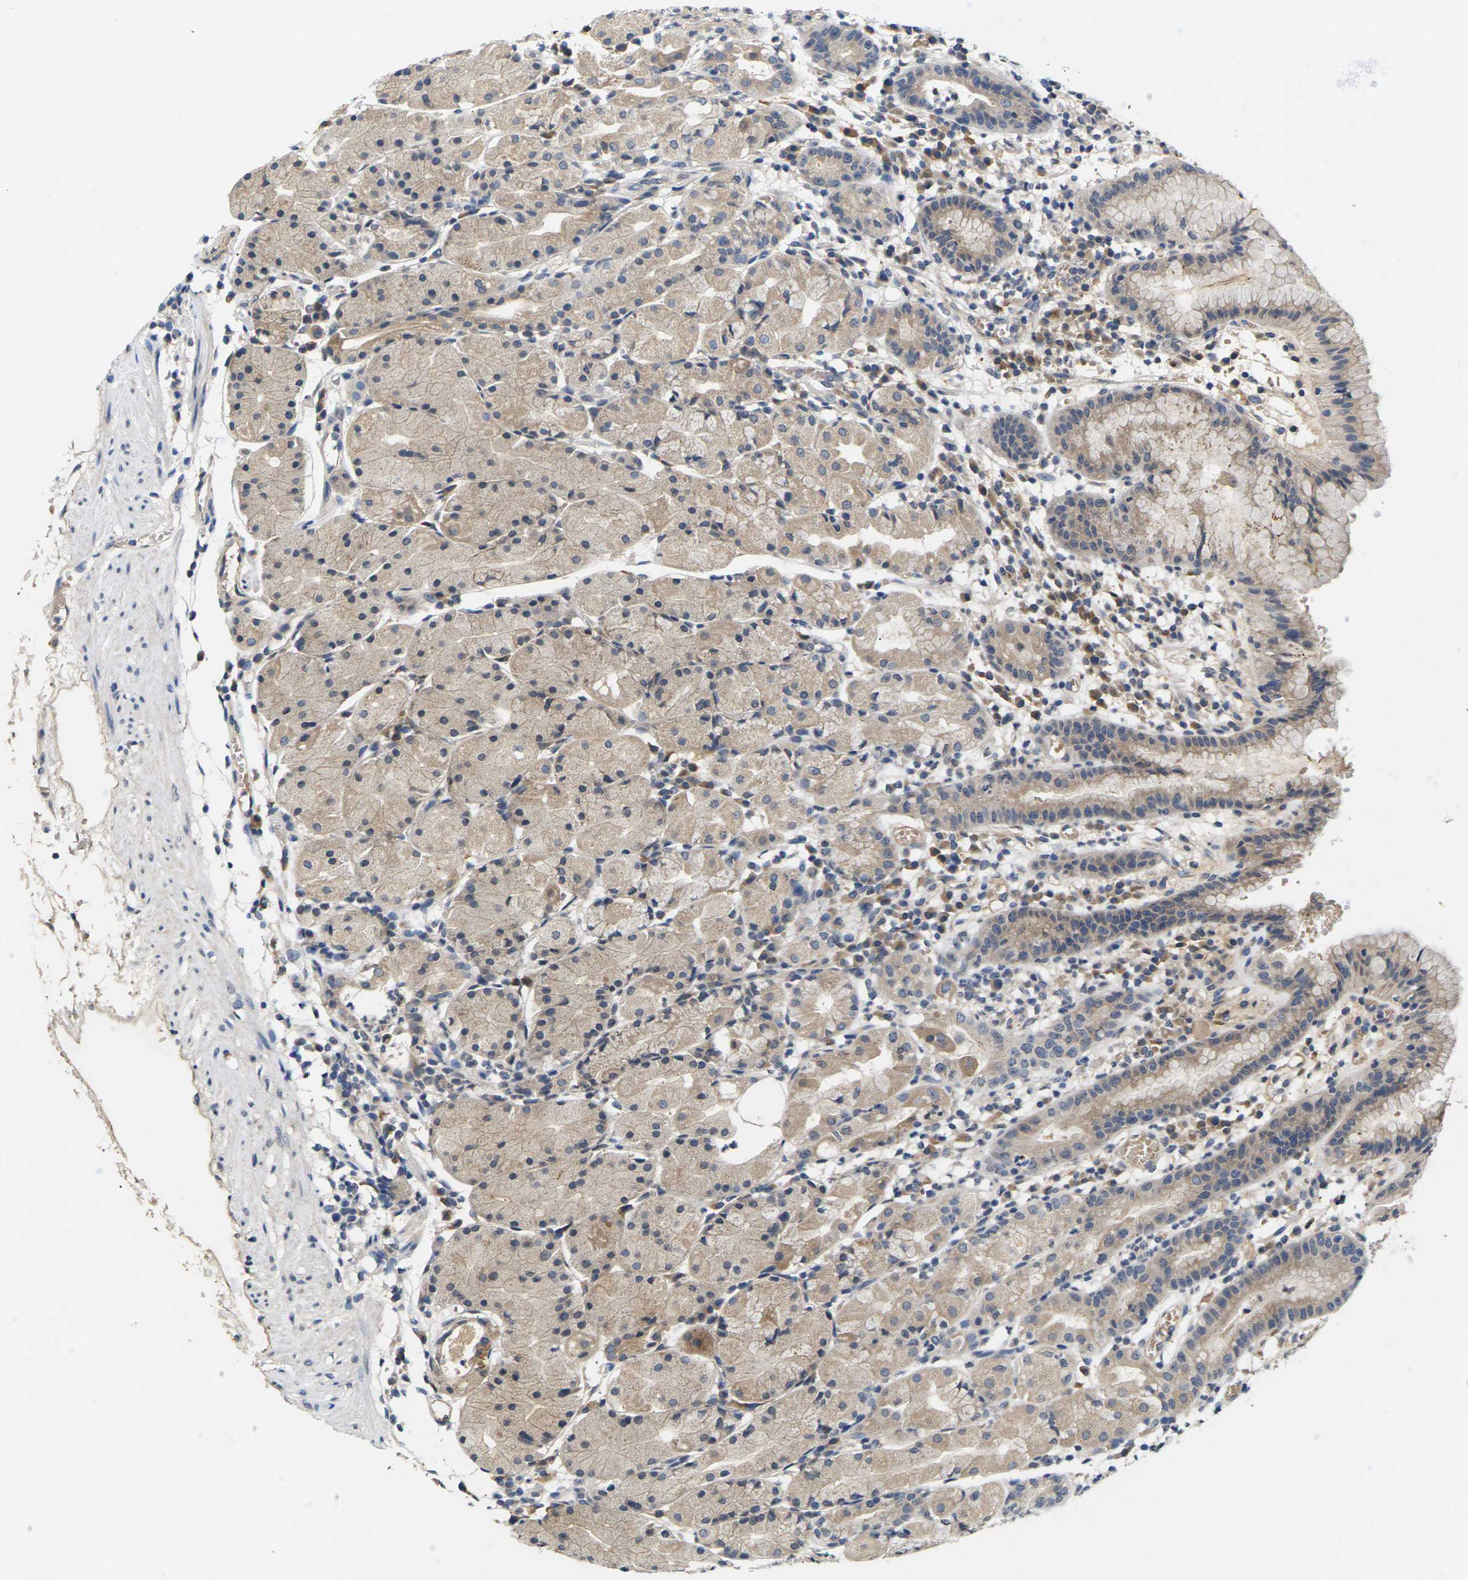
{"staining": {"intensity": "weak", "quantity": ">75%", "location": "cytoplasmic/membranous"}, "tissue": "stomach", "cell_type": "Glandular cells", "image_type": "normal", "snomed": [{"axis": "morphology", "description": "Normal tissue, NOS"}, {"axis": "topography", "description": "Stomach"}, {"axis": "topography", "description": "Stomach, lower"}], "caption": "Immunohistochemistry (DAB) staining of benign stomach demonstrates weak cytoplasmic/membranous protein positivity in about >75% of glandular cells.", "gene": "SLC2A2", "patient": {"sex": "female", "age": 75}}